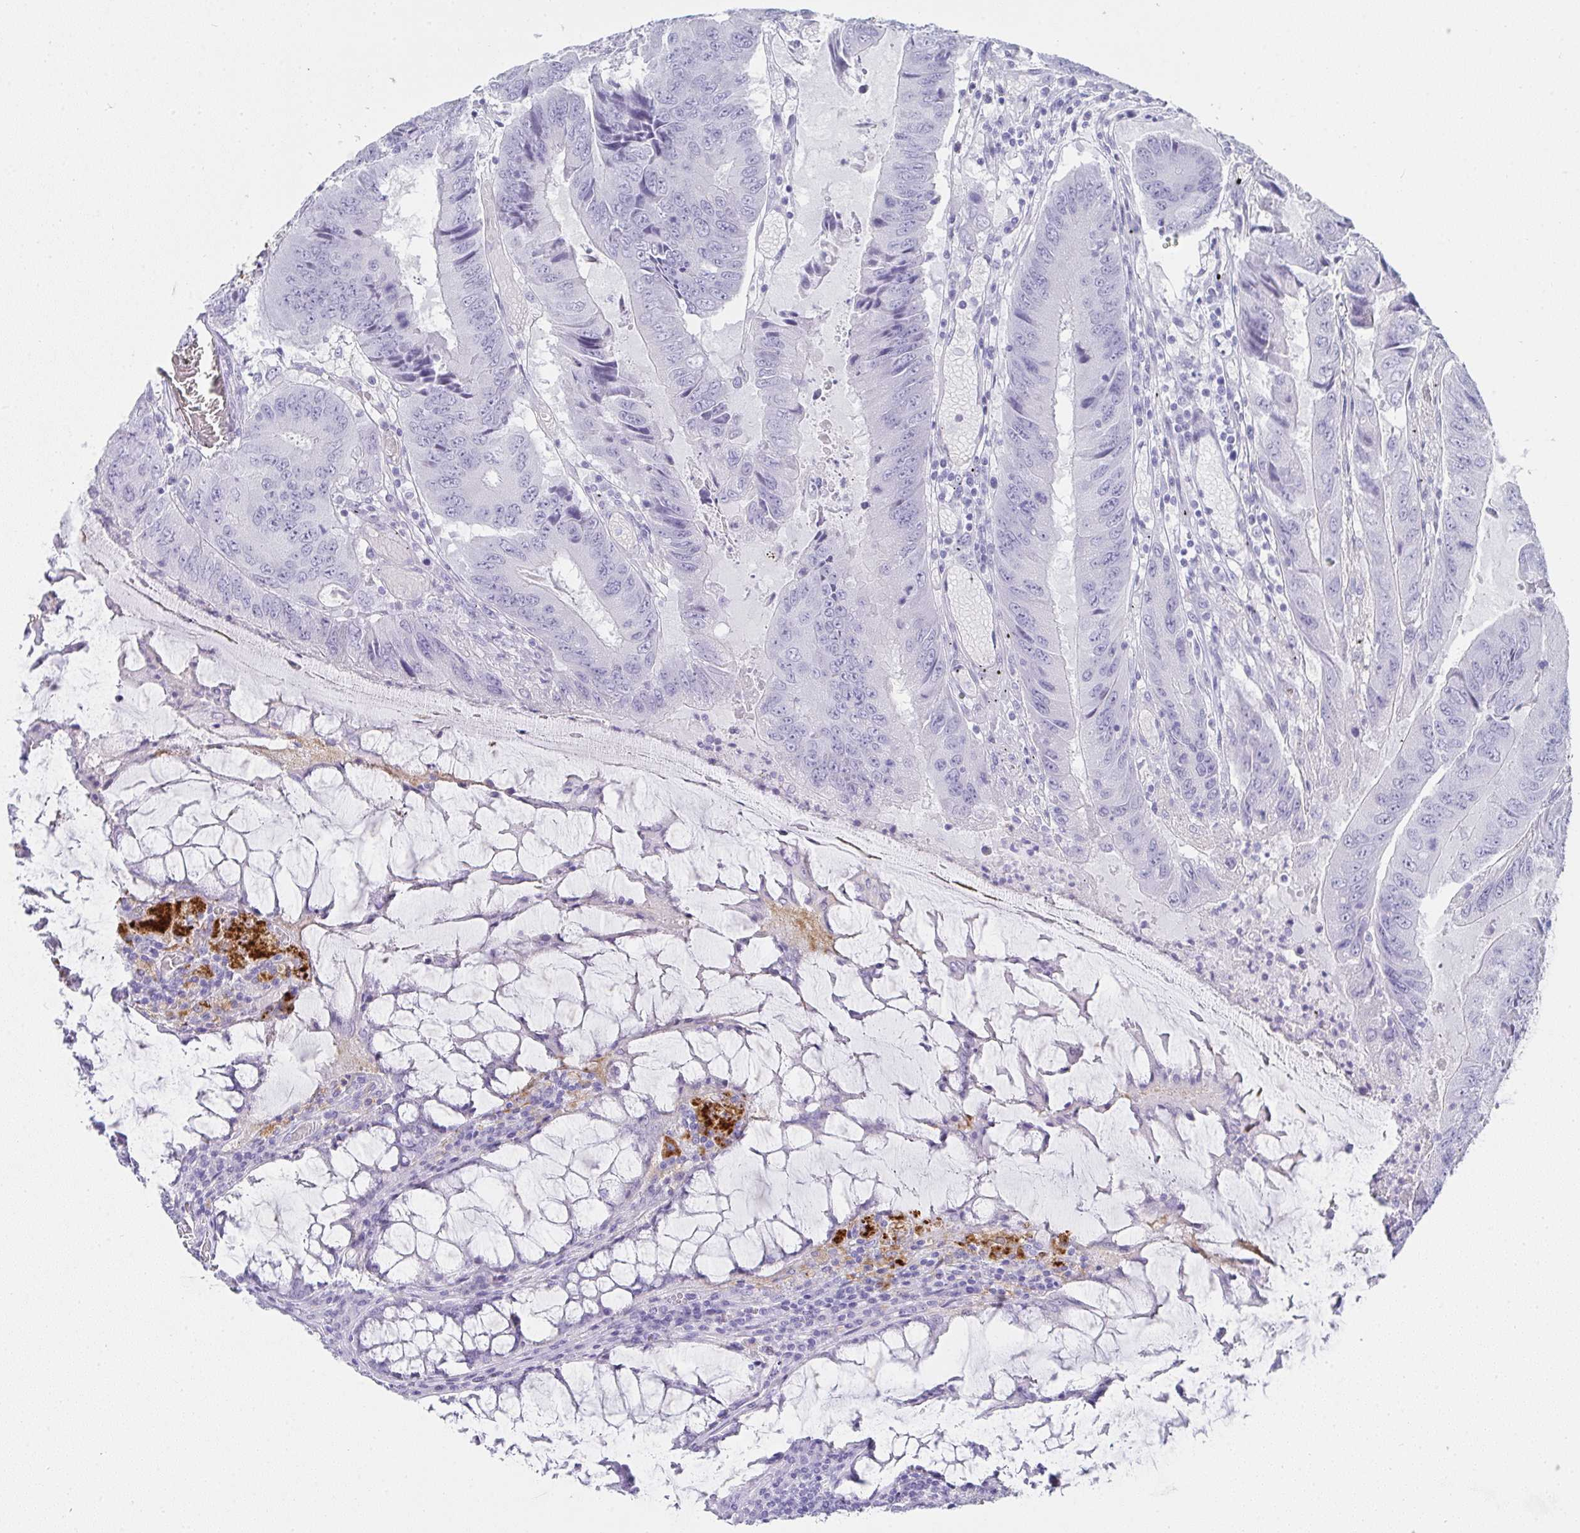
{"staining": {"intensity": "negative", "quantity": "none", "location": "none"}, "tissue": "colorectal cancer", "cell_type": "Tumor cells", "image_type": "cancer", "snomed": [{"axis": "morphology", "description": "Adenocarcinoma, NOS"}, {"axis": "topography", "description": "Colon"}], "caption": "DAB immunohistochemical staining of colorectal cancer reveals no significant staining in tumor cells.", "gene": "PRND", "patient": {"sex": "male", "age": 53}}